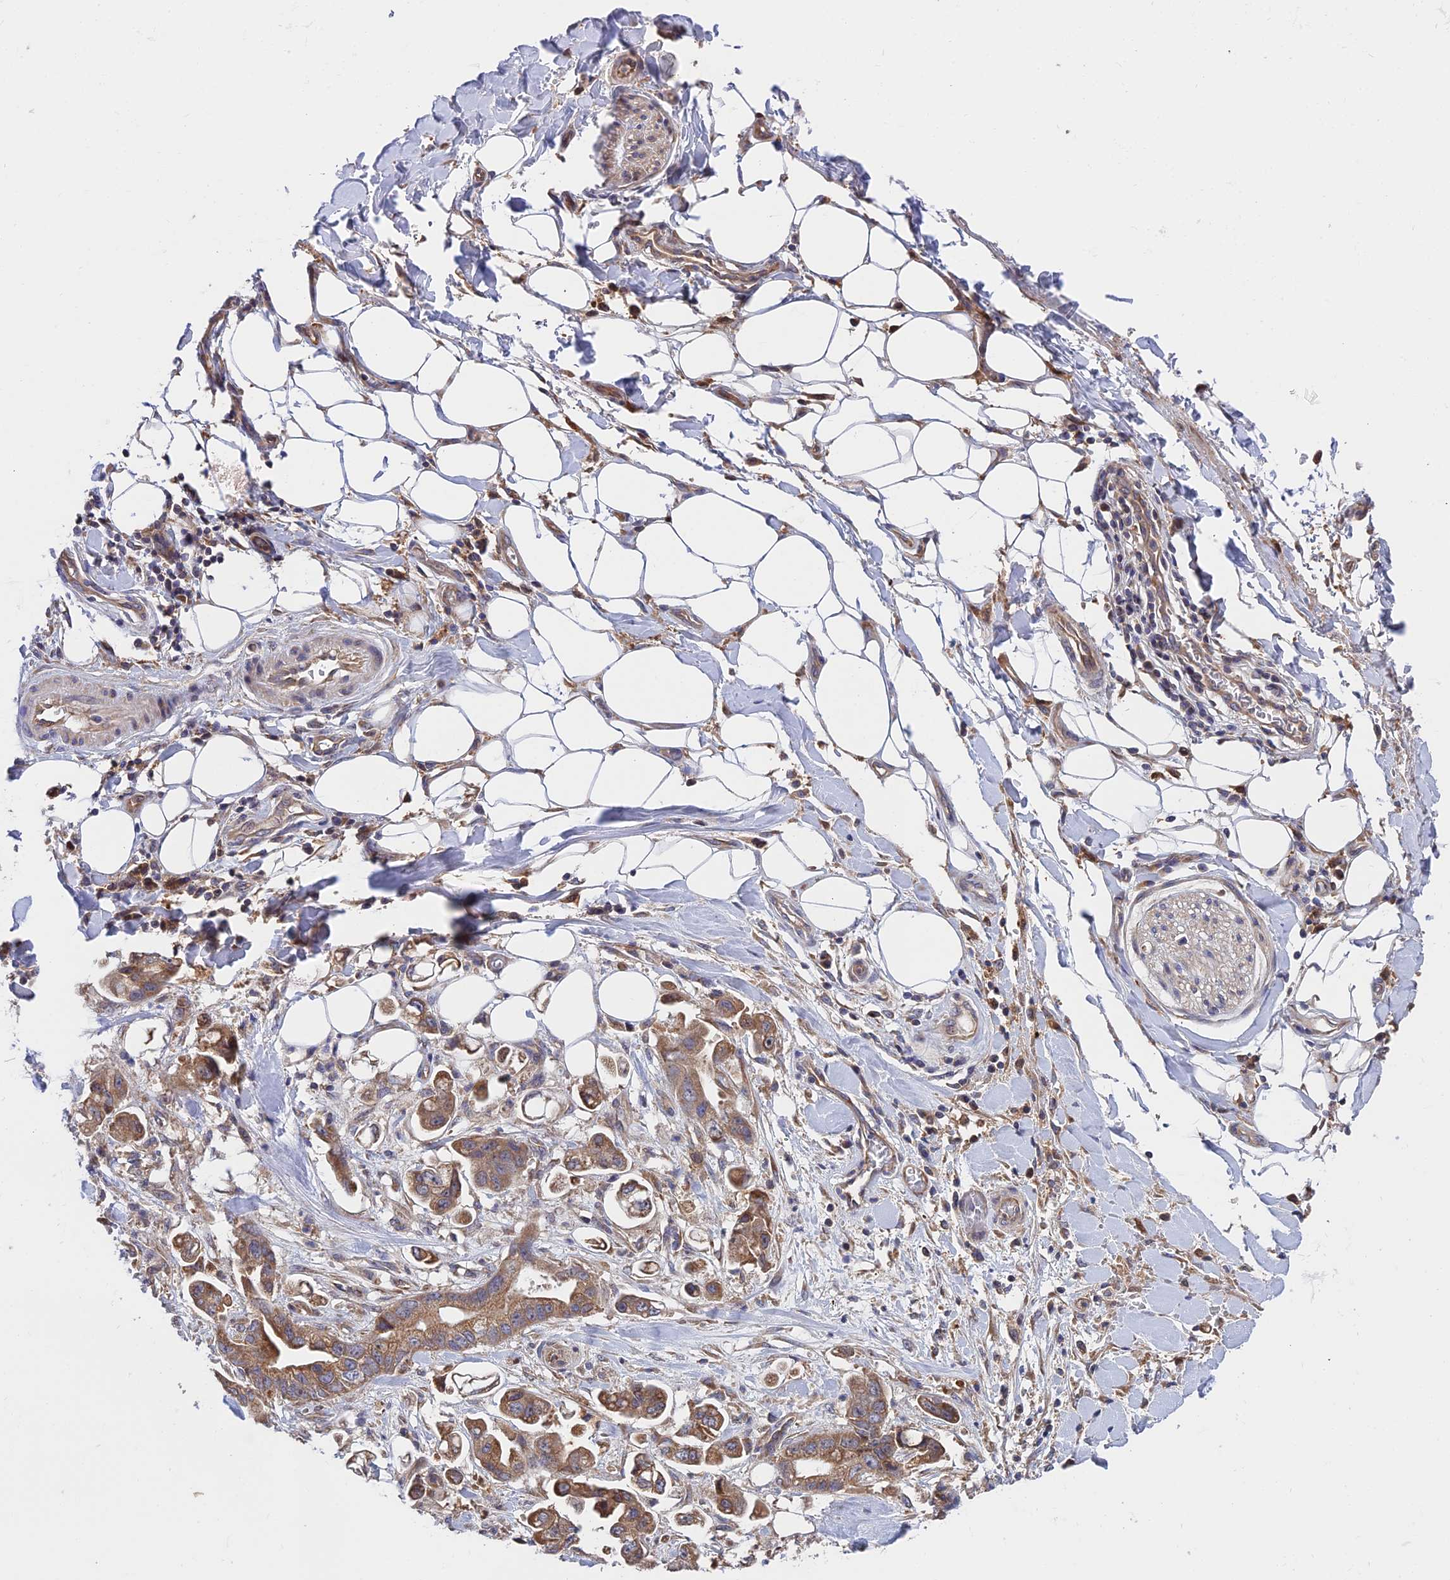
{"staining": {"intensity": "moderate", "quantity": ">75%", "location": "cytoplasmic/membranous"}, "tissue": "stomach cancer", "cell_type": "Tumor cells", "image_type": "cancer", "snomed": [{"axis": "morphology", "description": "Adenocarcinoma, NOS"}, {"axis": "topography", "description": "Stomach"}], "caption": "The photomicrograph exhibits staining of stomach cancer (adenocarcinoma), revealing moderate cytoplasmic/membranous protein staining (brown color) within tumor cells.", "gene": "CDC37L1", "patient": {"sex": "male", "age": 62}}